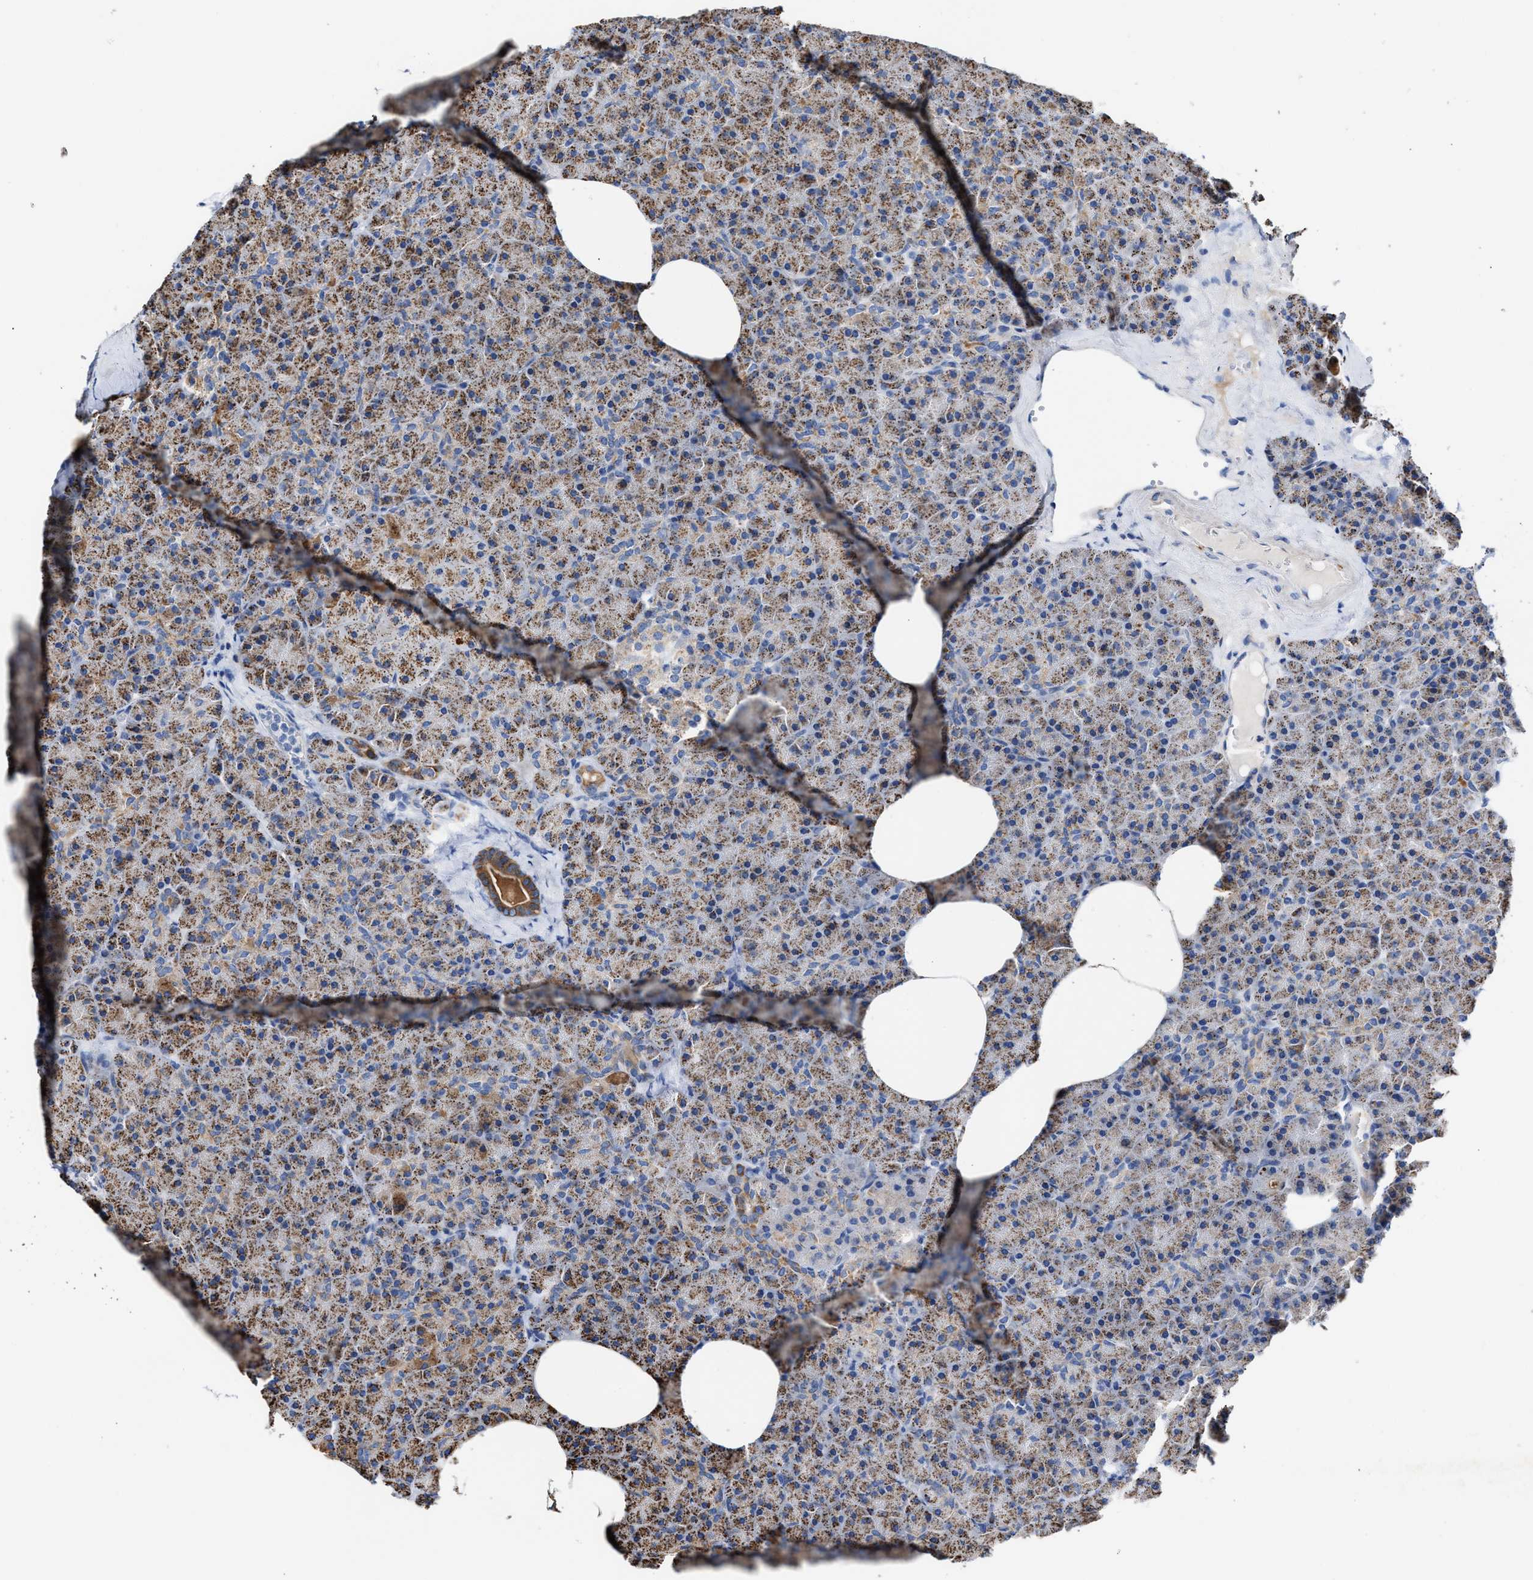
{"staining": {"intensity": "moderate", "quantity": ">75%", "location": "cytoplasmic/membranous"}, "tissue": "pancreas", "cell_type": "Exocrine glandular cells", "image_type": "normal", "snomed": [{"axis": "morphology", "description": "Normal tissue, NOS"}, {"axis": "morphology", "description": "Carcinoid, malignant, NOS"}, {"axis": "topography", "description": "Pancreas"}], "caption": "High-magnification brightfield microscopy of normal pancreas stained with DAB (brown) and counterstained with hematoxylin (blue). exocrine glandular cells exhibit moderate cytoplasmic/membranous positivity is seen in approximately>75% of cells. Nuclei are stained in blue.", "gene": "JAG1", "patient": {"sex": "female", "age": 35}}